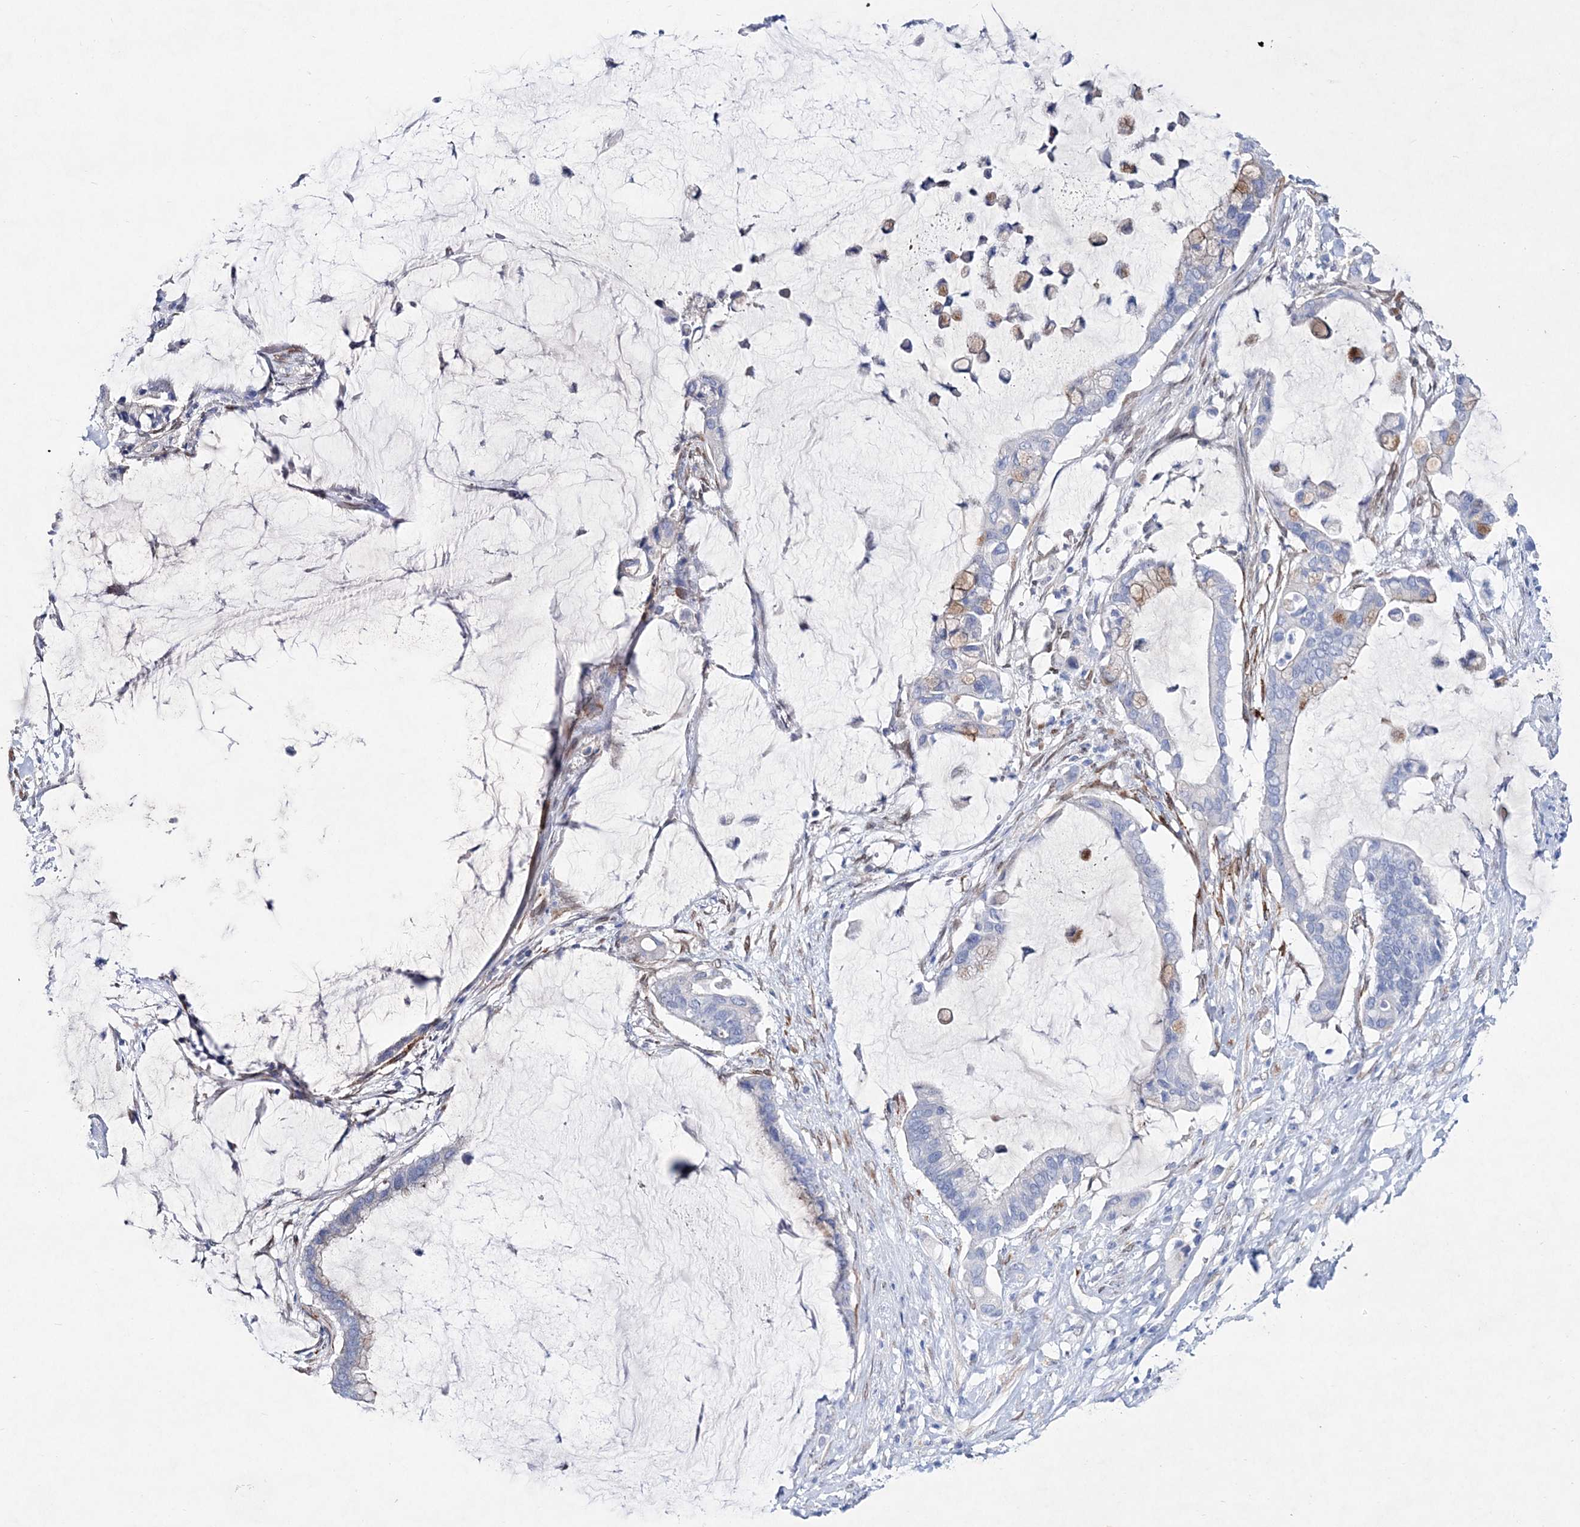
{"staining": {"intensity": "negative", "quantity": "none", "location": "none"}, "tissue": "pancreatic cancer", "cell_type": "Tumor cells", "image_type": "cancer", "snomed": [{"axis": "morphology", "description": "Adenocarcinoma, NOS"}, {"axis": "topography", "description": "Pancreas"}], "caption": "High power microscopy photomicrograph of an IHC photomicrograph of pancreatic cancer, revealing no significant positivity in tumor cells.", "gene": "SPINK7", "patient": {"sex": "male", "age": 41}}